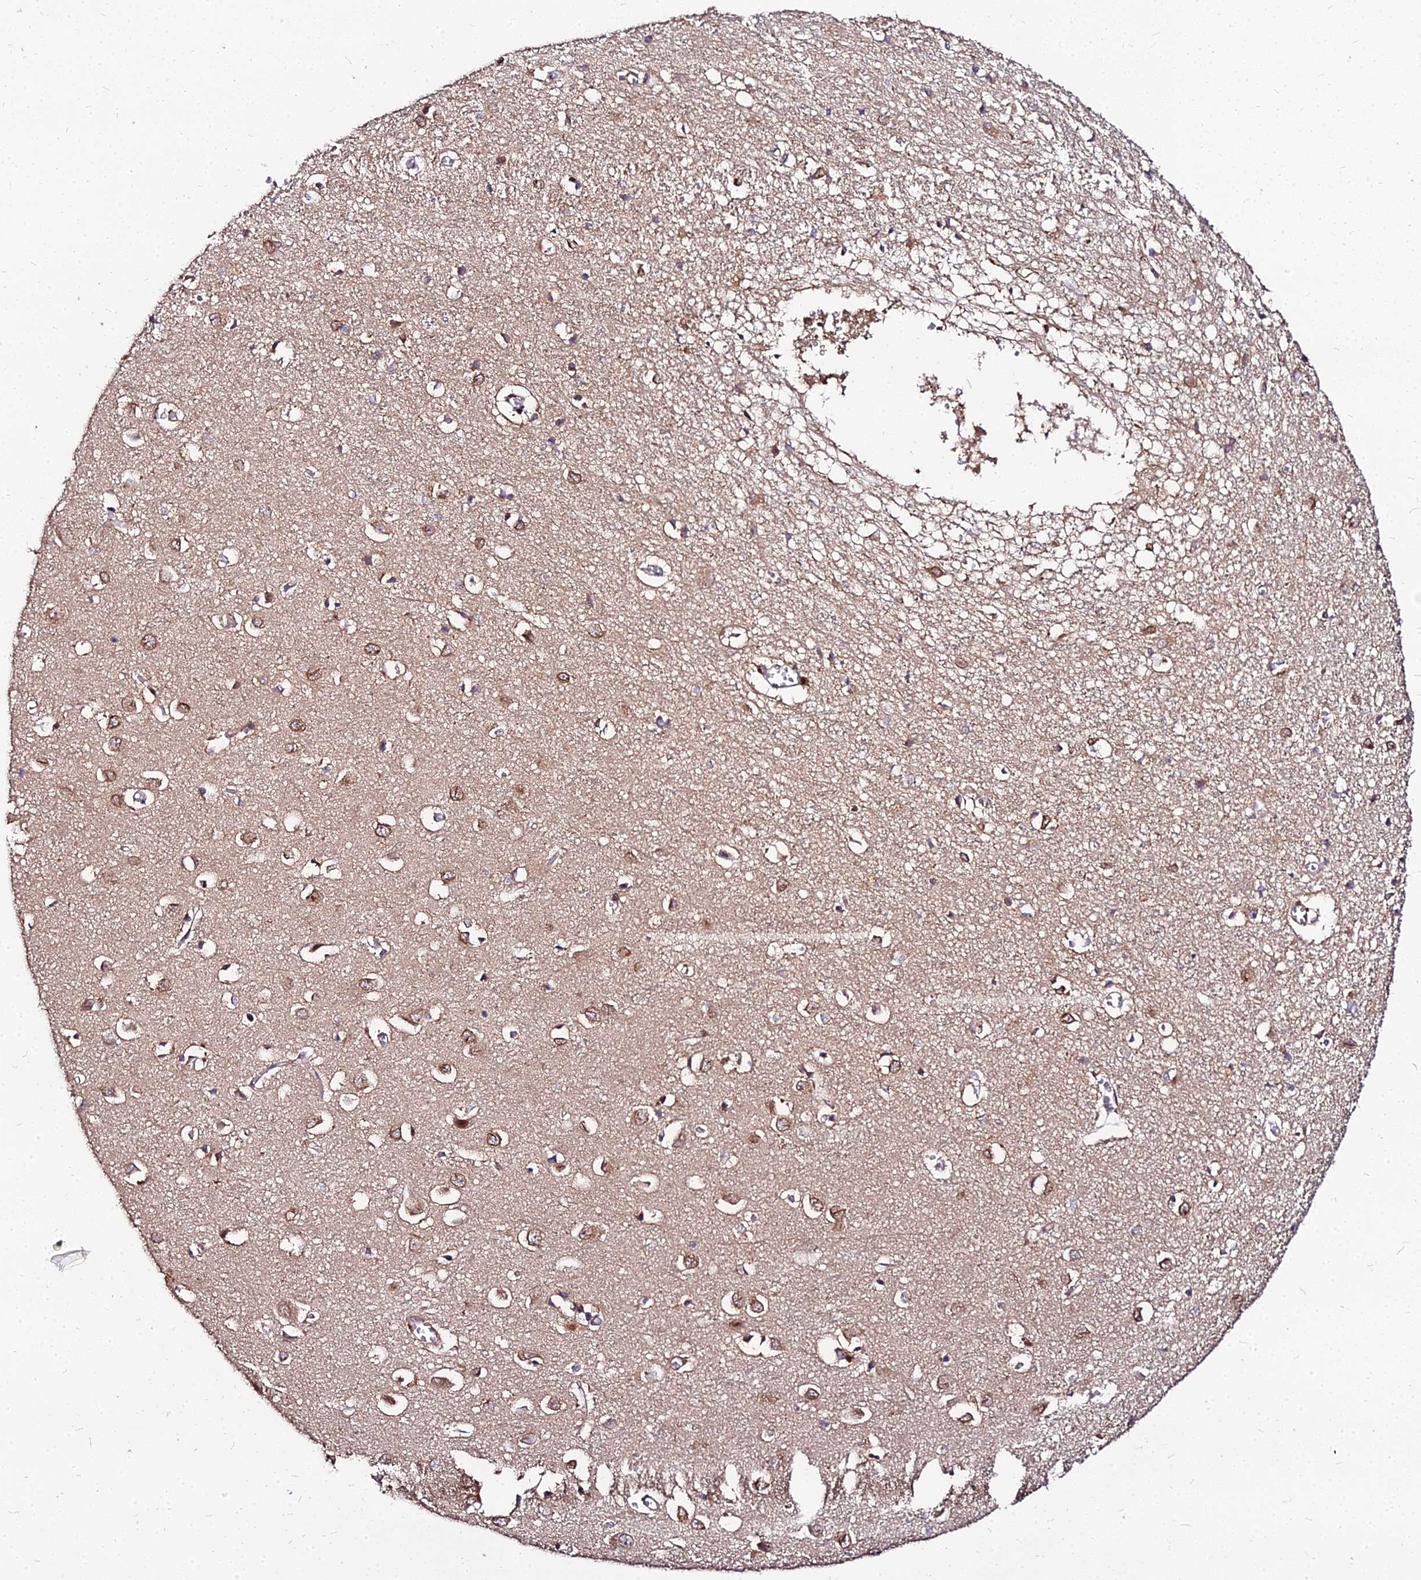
{"staining": {"intensity": "moderate", "quantity": ">75%", "location": "cytoplasmic/membranous"}, "tissue": "cerebral cortex", "cell_type": "Endothelial cells", "image_type": "normal", "snomed": [{"axis": "morphology", "description": "Normal tissue, NOS"}, {"axis": "topography", "description": "Cerebral cortex"}], "caption": "Moderate cytoplasmic/membranous protein staining is appreciated in approximately >75% of endothelial cells in cerebral cortex. The staining was performed using DAB, with brown indicating positive protein expression. Nuclei are stained blue with hematoxylin.", "gene": "PDE4D", "patient": {"sex": "female", "age": 64}}